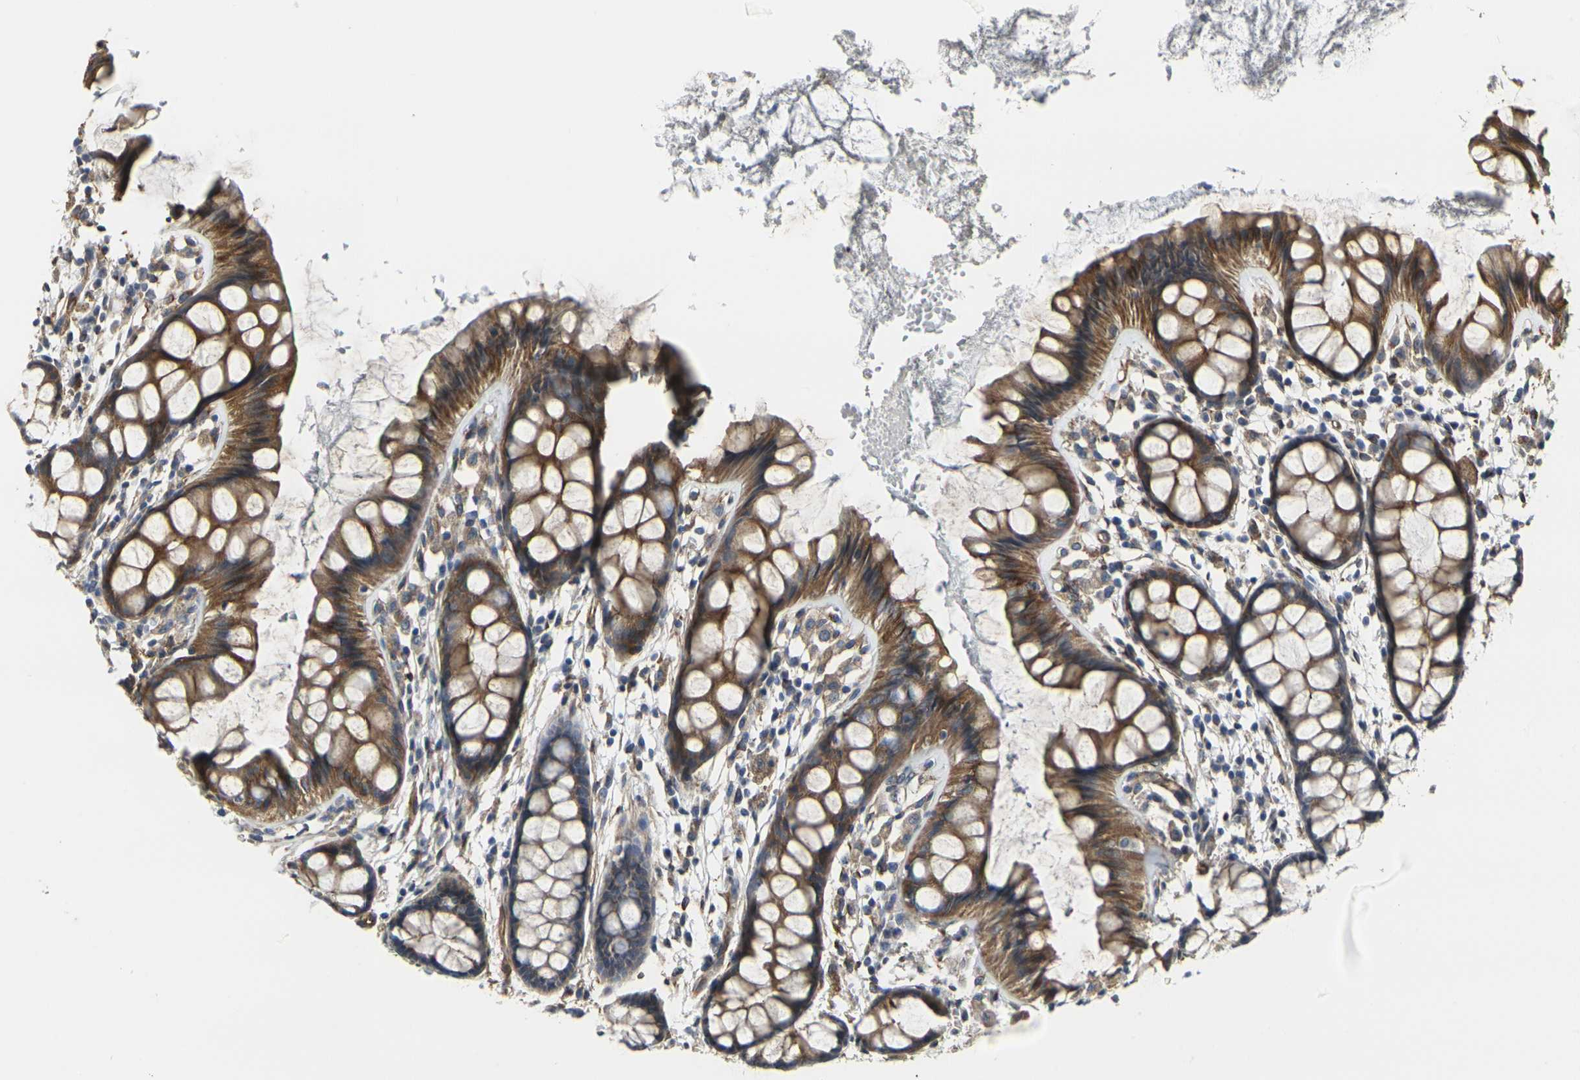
{"staining": {"intensity": "strong", "quantity": ">75%", "location": "cytoplasmic/membranous"}, "tissue": "rectum", "cell_type": "Glandular cells", "image_type": "normal", "snomed": [{"axis": "morphology", "description": "Normal tissue, NOS"}, {"axis": "topography", "description": "Rectum"}], "caption": "Strong cytoplasmic/membranous staining for a protein is appreciated in about >75% of glandular cells of unremarkable rectum using immunohistochemistry (IHC).", "gene": "MYOF", "patient": {"sex": "female", "age": 66}}